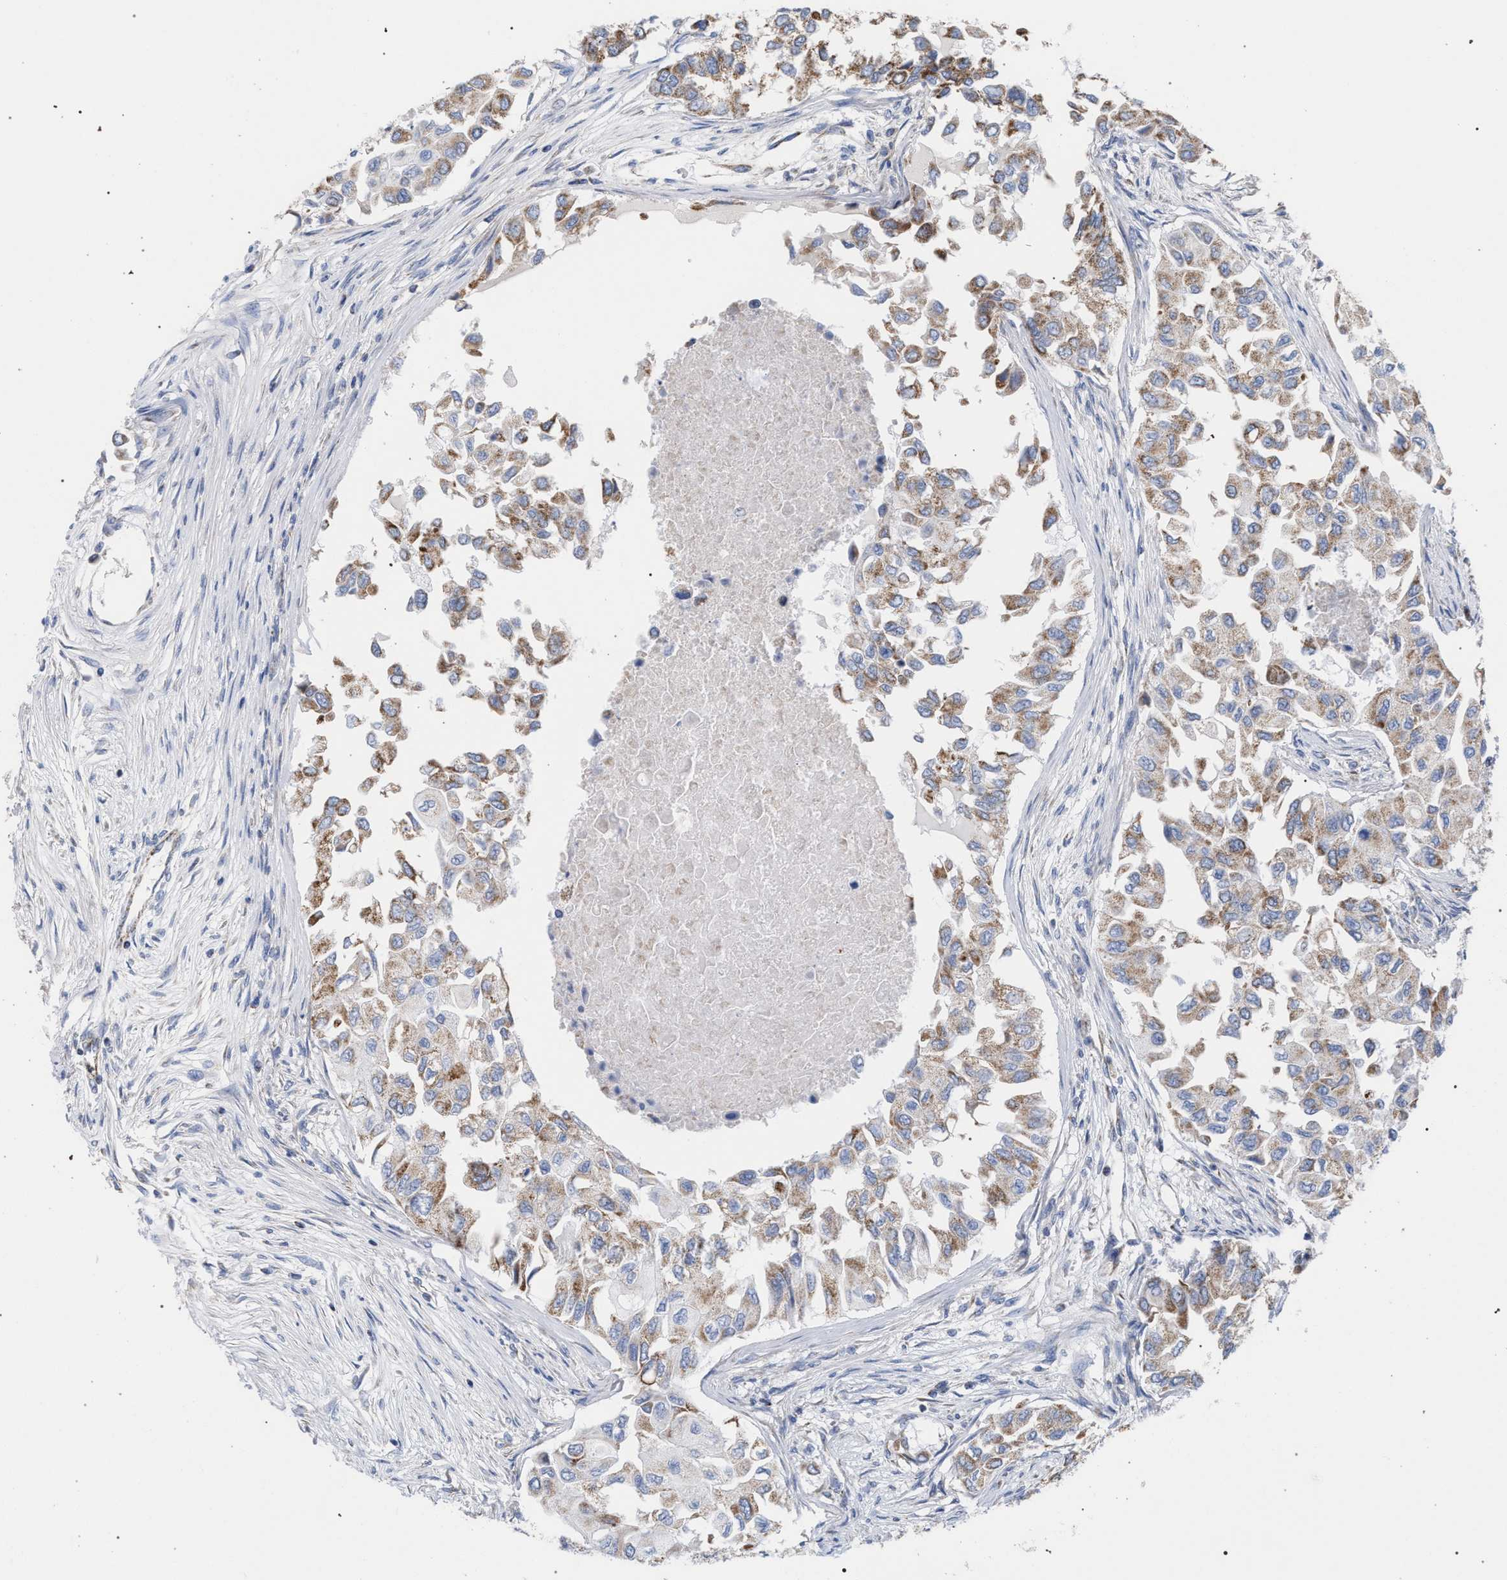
{"staining": {"intensity": "moderate", "quantity": ">75%", "location": "cytoplasmic/membranous"}, "tissue": "breast cancer", "cell_type": "Tumor cells", "image_type": "cancer", "snomed": [{"axis": "morphology", "description": "Normal tissue, NOS"}, {"axis": "morphology", "description": "Duct carcinoma"}, {"axis": "topography", "description": "Breast"}], "caption": "A brown stain shows moderate cytoplasmic/membranous staining of a protein in human breast cancer (intraductal carcinoma) tumor cells.", "gene": "ECI2", "patient": {"sex": "female", "age": 49}}